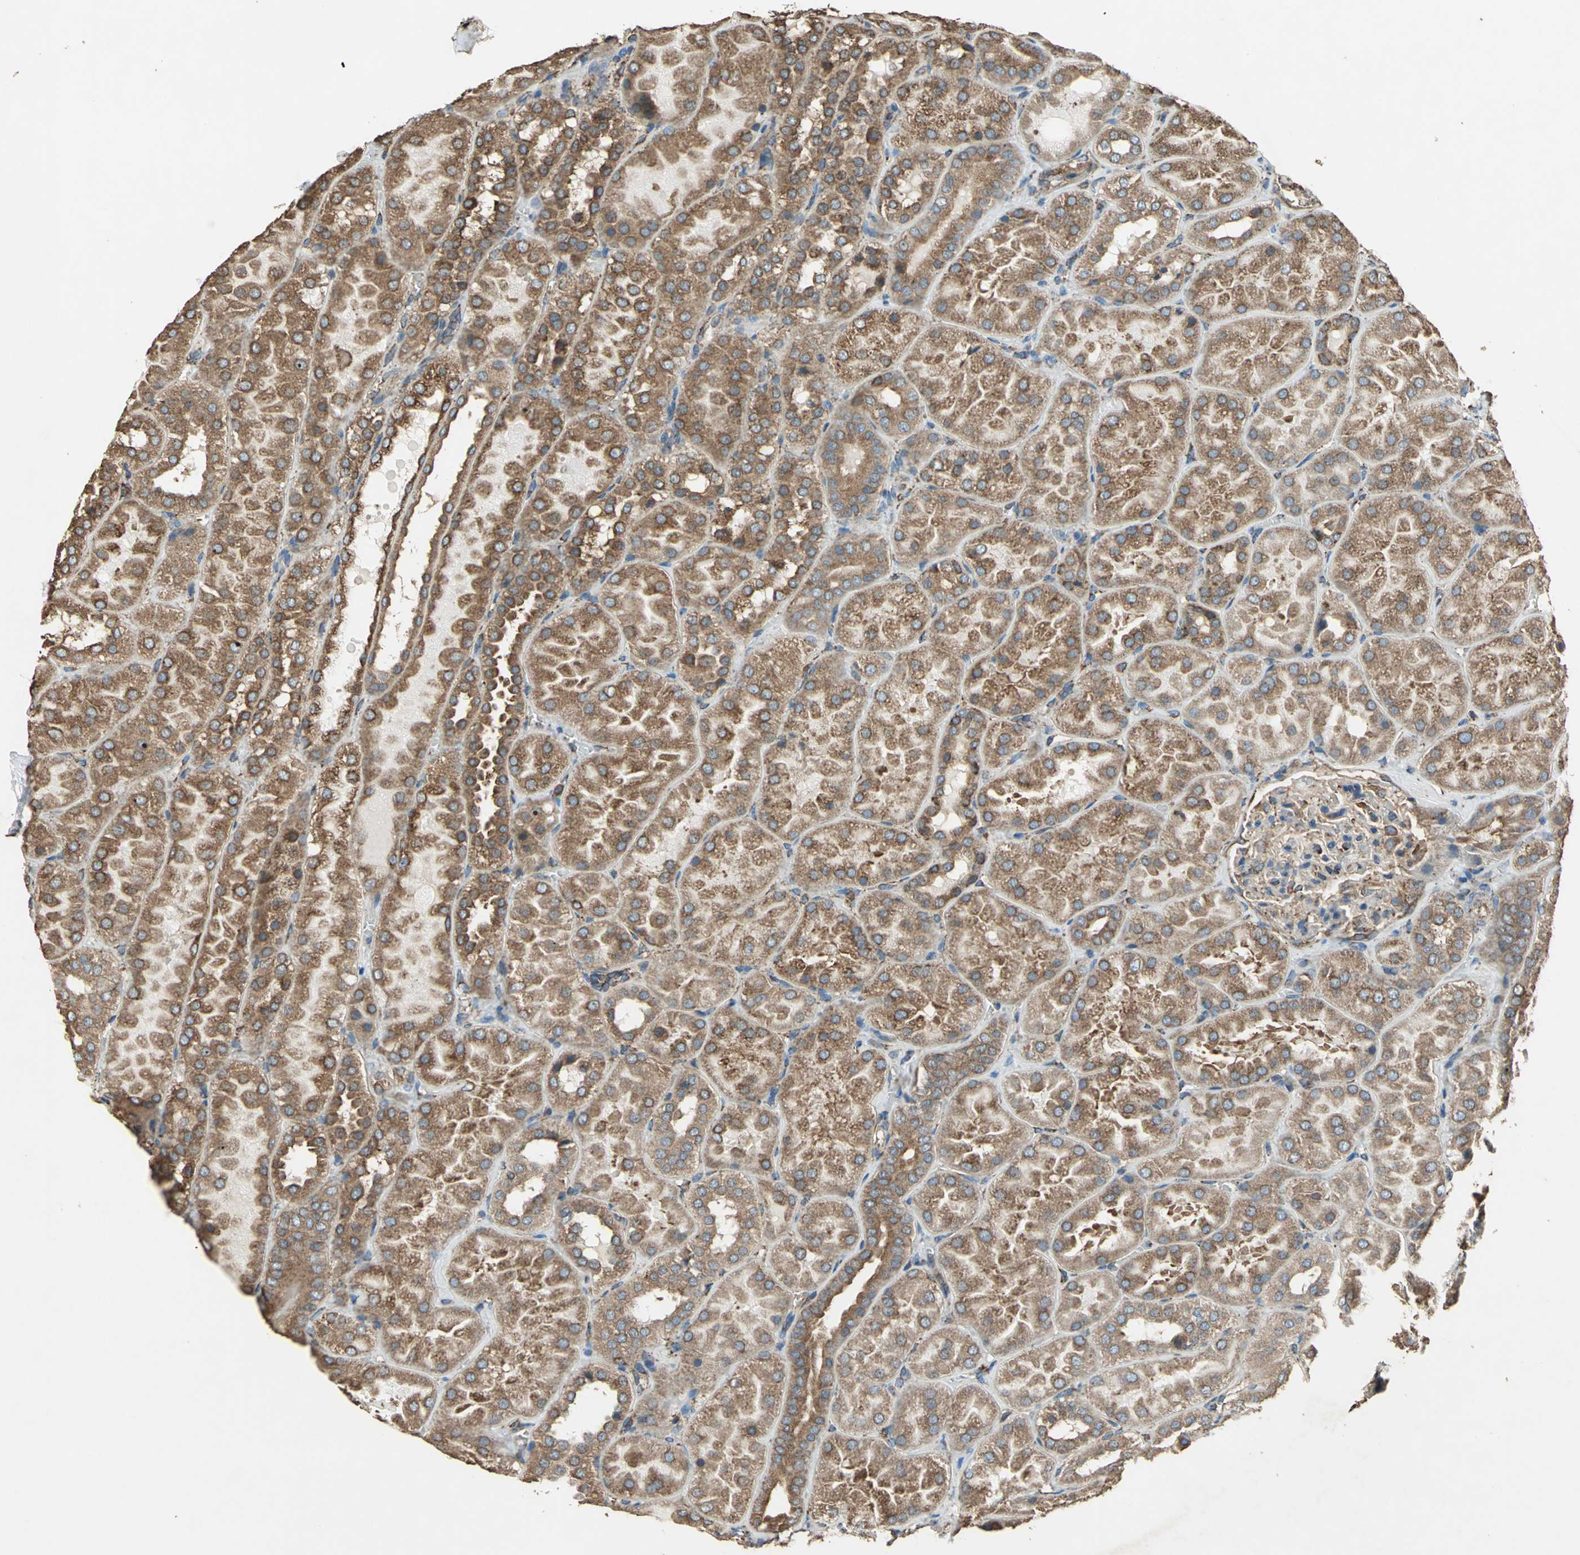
{"staining": {"intensity": "moderate", "quantity": "<25%", "location": "cytoplasmic/membranous"}, "tissue": "kidney", "cell_type": "Cells in glomeruli", "image_type": "normal", "snomed": [{"axis": "morphology", "description": "Normal tissue, NOS"}, {"axis": "topography", "description": "Kidney"}], "caption": "Moderate cytoplasmic/membranous expression is appreciated in approximately <25% of cells in glomeruli in normal kidney.", "gene": "GPANK1", "patient": {"sex": "male", "age": 28}}